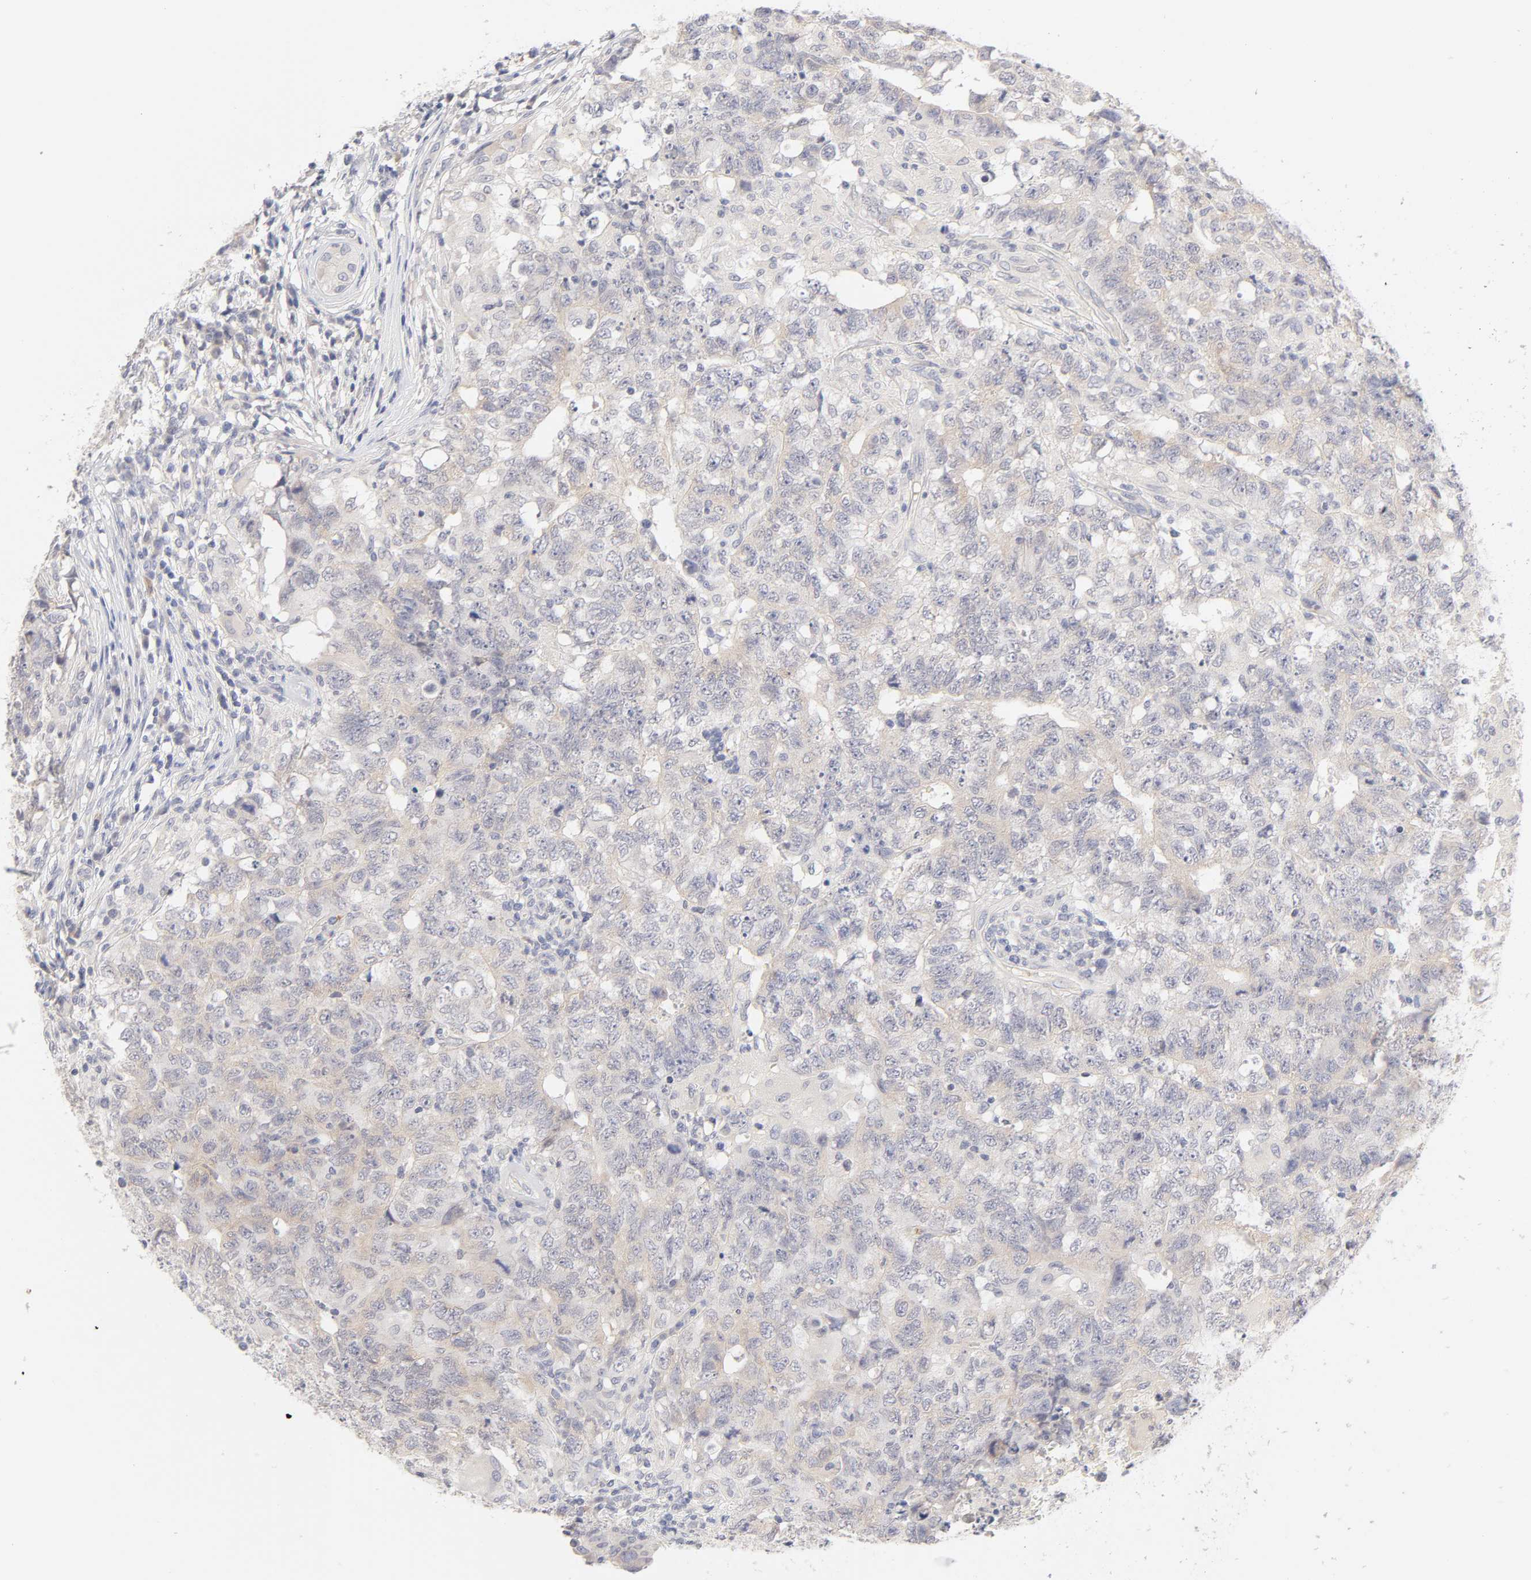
{"staining": {"intensity": "weak", "quantity": "25%-75%", "location": "cytoplasmic/membranous"}, "tissue": "testis cancer", "cell_type": "Tumor cells", "image_type": "cancer", "snomed": [{"axis": "morphology", "description": "Carcinoma, Embryonal, NOS"}, {"axis": "topography", "description": "Testis"}], "caption": "Immunohistochemistry (IHC) photomicrograph of human embryonal carcinoma (testis) stained for a protein (brown), which reveals low levels of weak cytoplasmic/membranous expression in approximately 25%-75% of tumor cells.", "gene": "CYP4B1", "patient": {"sex": "male", "age": 21}}